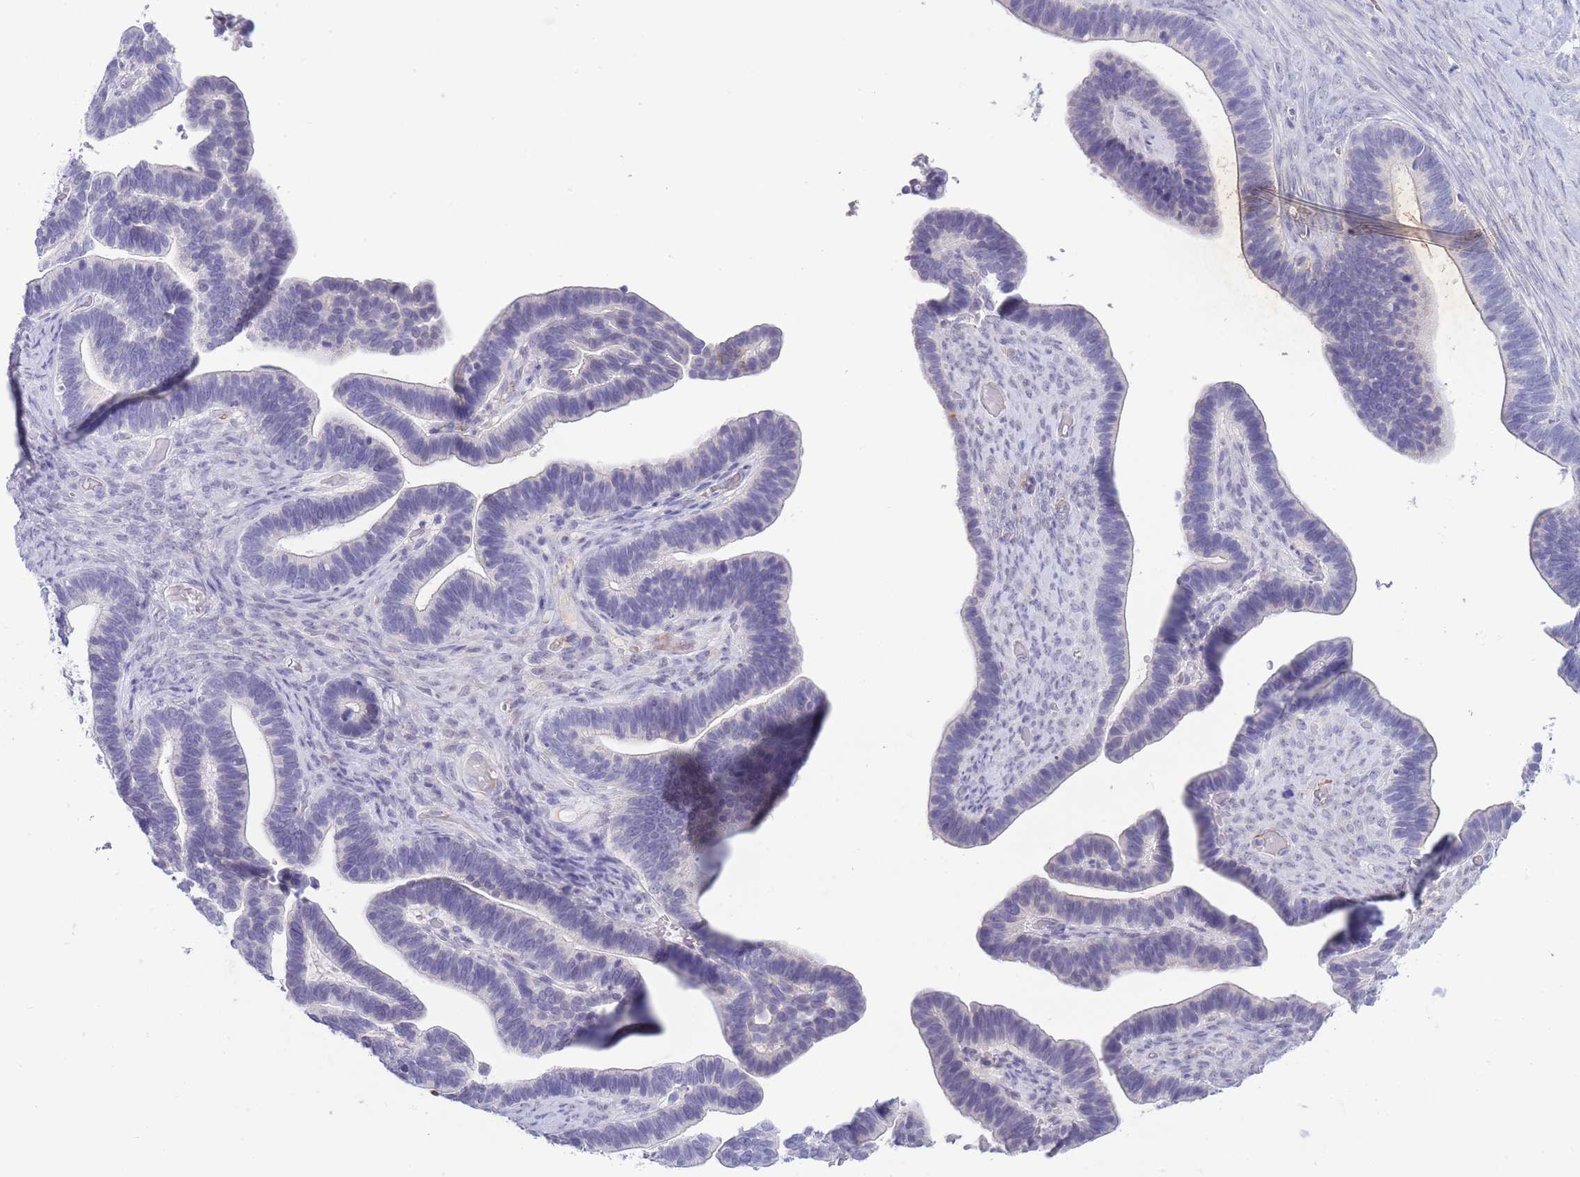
{"staining": {"intensity": "negative", "quantity": "none", "location": "none"}, "tissue": "ovarian cancer", "cell_type": "Tumor cells", "image_type": "cancer", "snomed": [{"axis": "morphology", "description": "Cystadenocarcinoma, serous, NOS"}, {"axis": "topography", "description": "Ovary"}], "caption": "Photomicrograph shows no protein positivity in tumor cells of serous cystadenocarcinoma (ovarian) tissue.", "gene": "ASAP3", "patient": {"sex": "female", "age": 56}}